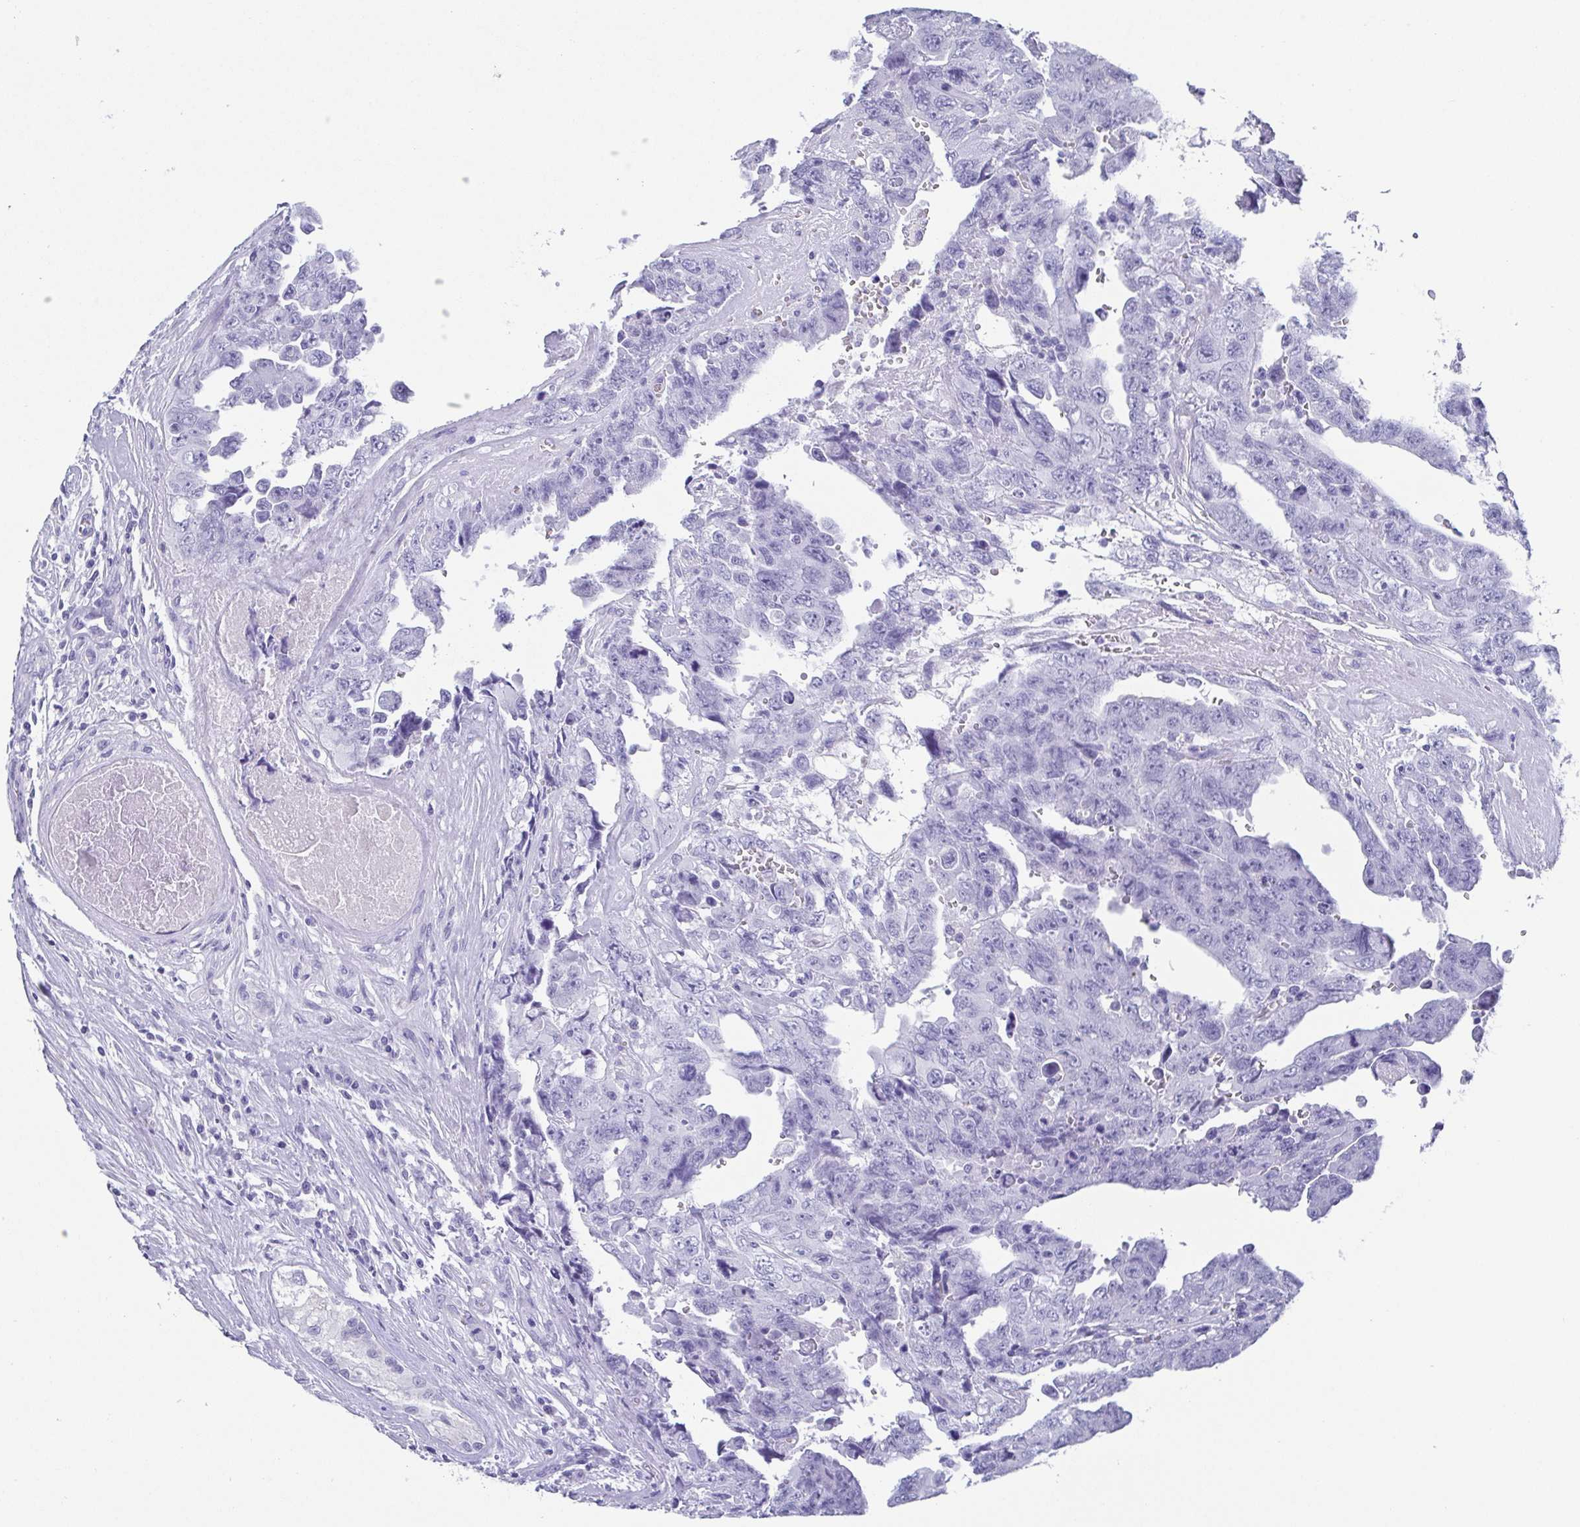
{"staining": {"intensity": "negative", "quantity": "none", "location": "none"}, "tissue": "testis cancer", "cell_type": "Tumor cells", "image_type": "cancer", "snomed": [{"axis": "morphology", "description": "Carcinoma, Embryonal, NOS"}, {"axis": "topography", "description": "Testis"}], "caption": "Immunohistochemistry (IHC) micrograph of neoplastic tissue: human testis embryonal carcinoma stained with DAB exhibits no significant protein positivity in tumor cells. (Immunohistochemistry (IHC), brightfield microscopy, high magnification).", "gene": "SCGN", "patient": {"sex": "male", "age": 24}}